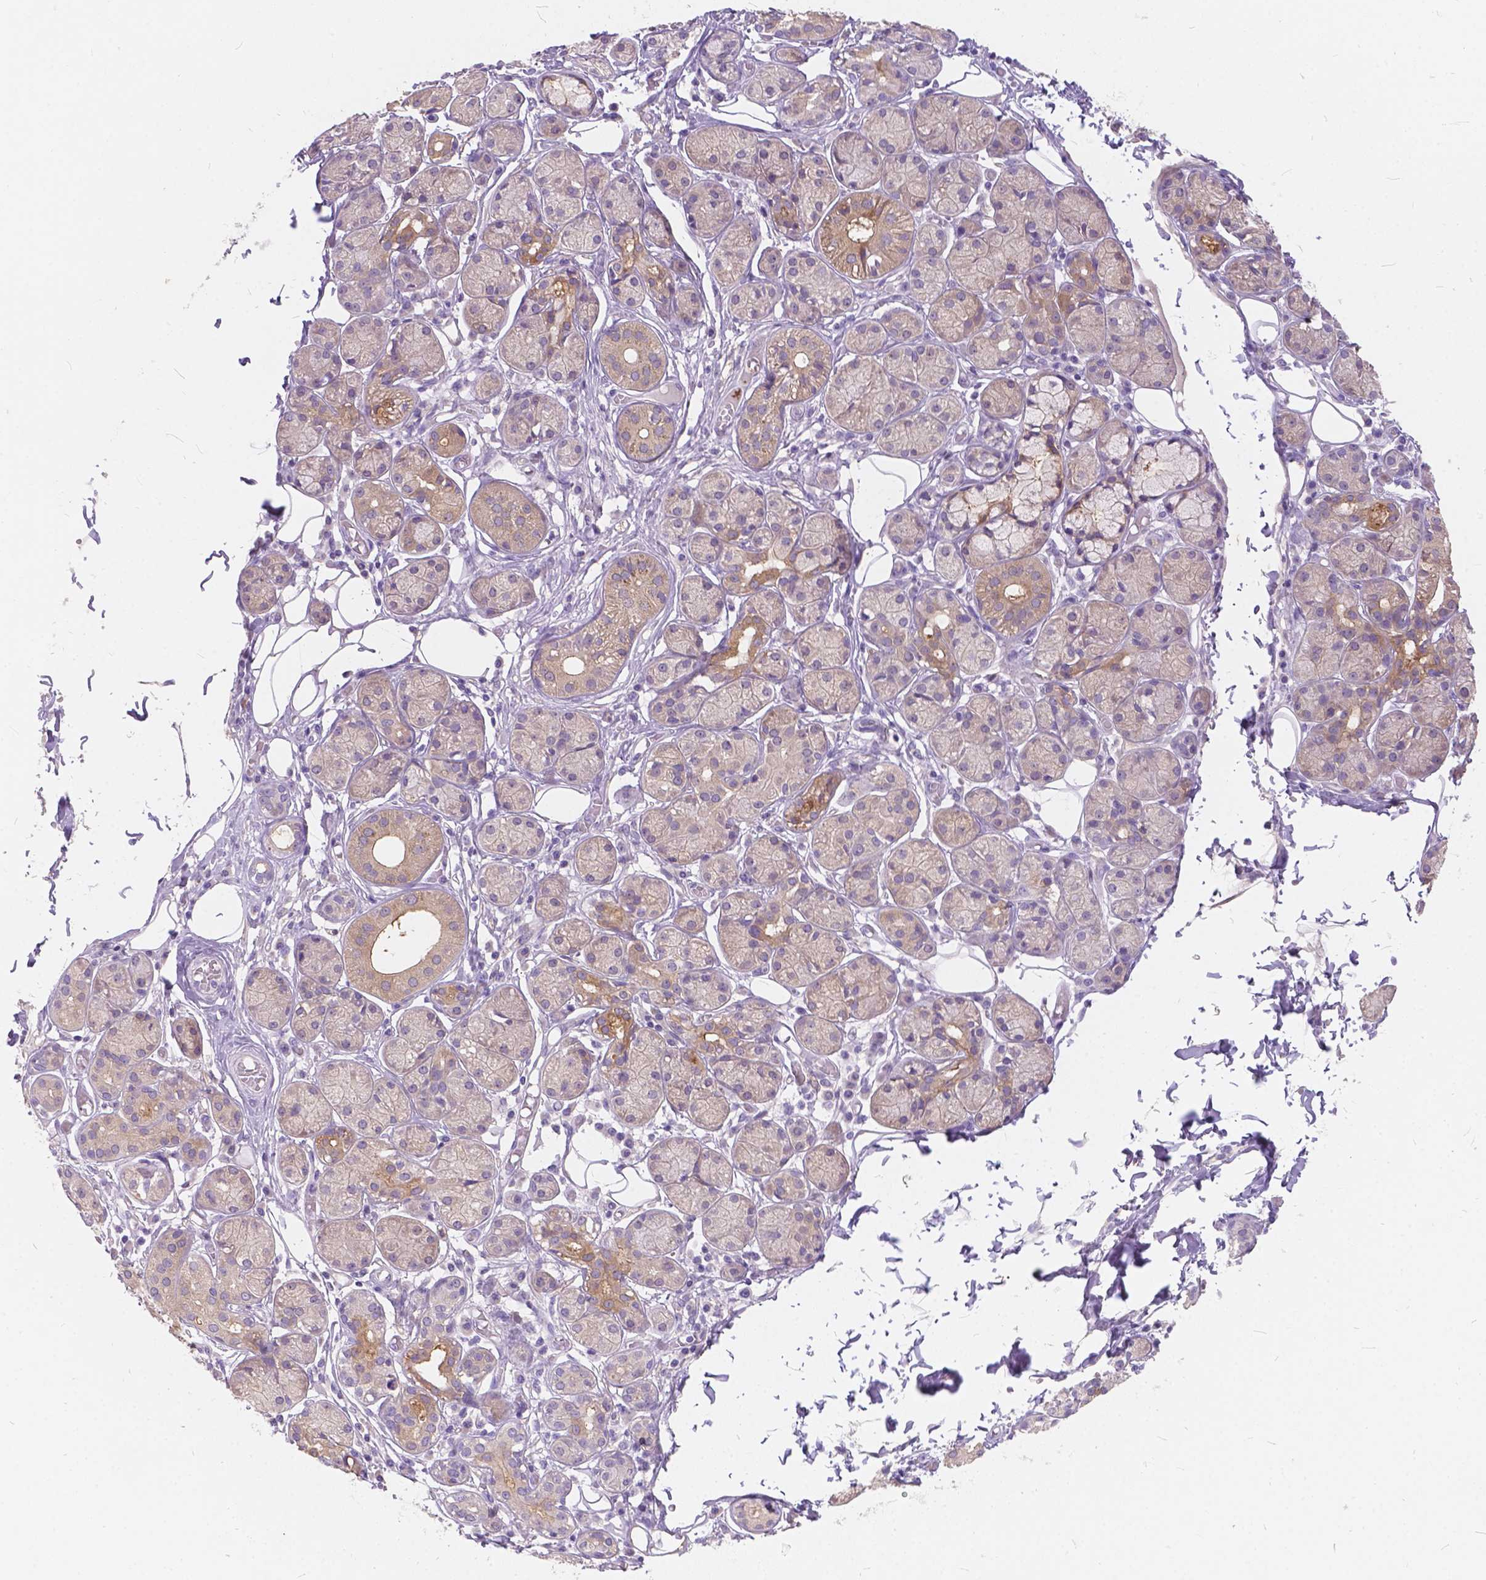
{"staining": {"intensity": "moderate", "quantity": "<25%", "location": "cytoplasmic/membranous"}, "tissue": "salivary gland", "cell_type": "Glandular cells", "image_type": "normal", "snomed": [{"axis": "morphology", "description": "Normal tissue, NOS"}, {"axis": "topography", "description": "Salivary gland"}, {"axis": "topography", "description": "Peripheral nerve tissue"}], "caption": "Salivary gland stained with a brown dye shows moderate cytoplasmic/membranous positive positivity in approximately <25% of glandular cells.", "gene": "PEX11G", "patient": {"sex": "male", "age": 71}}